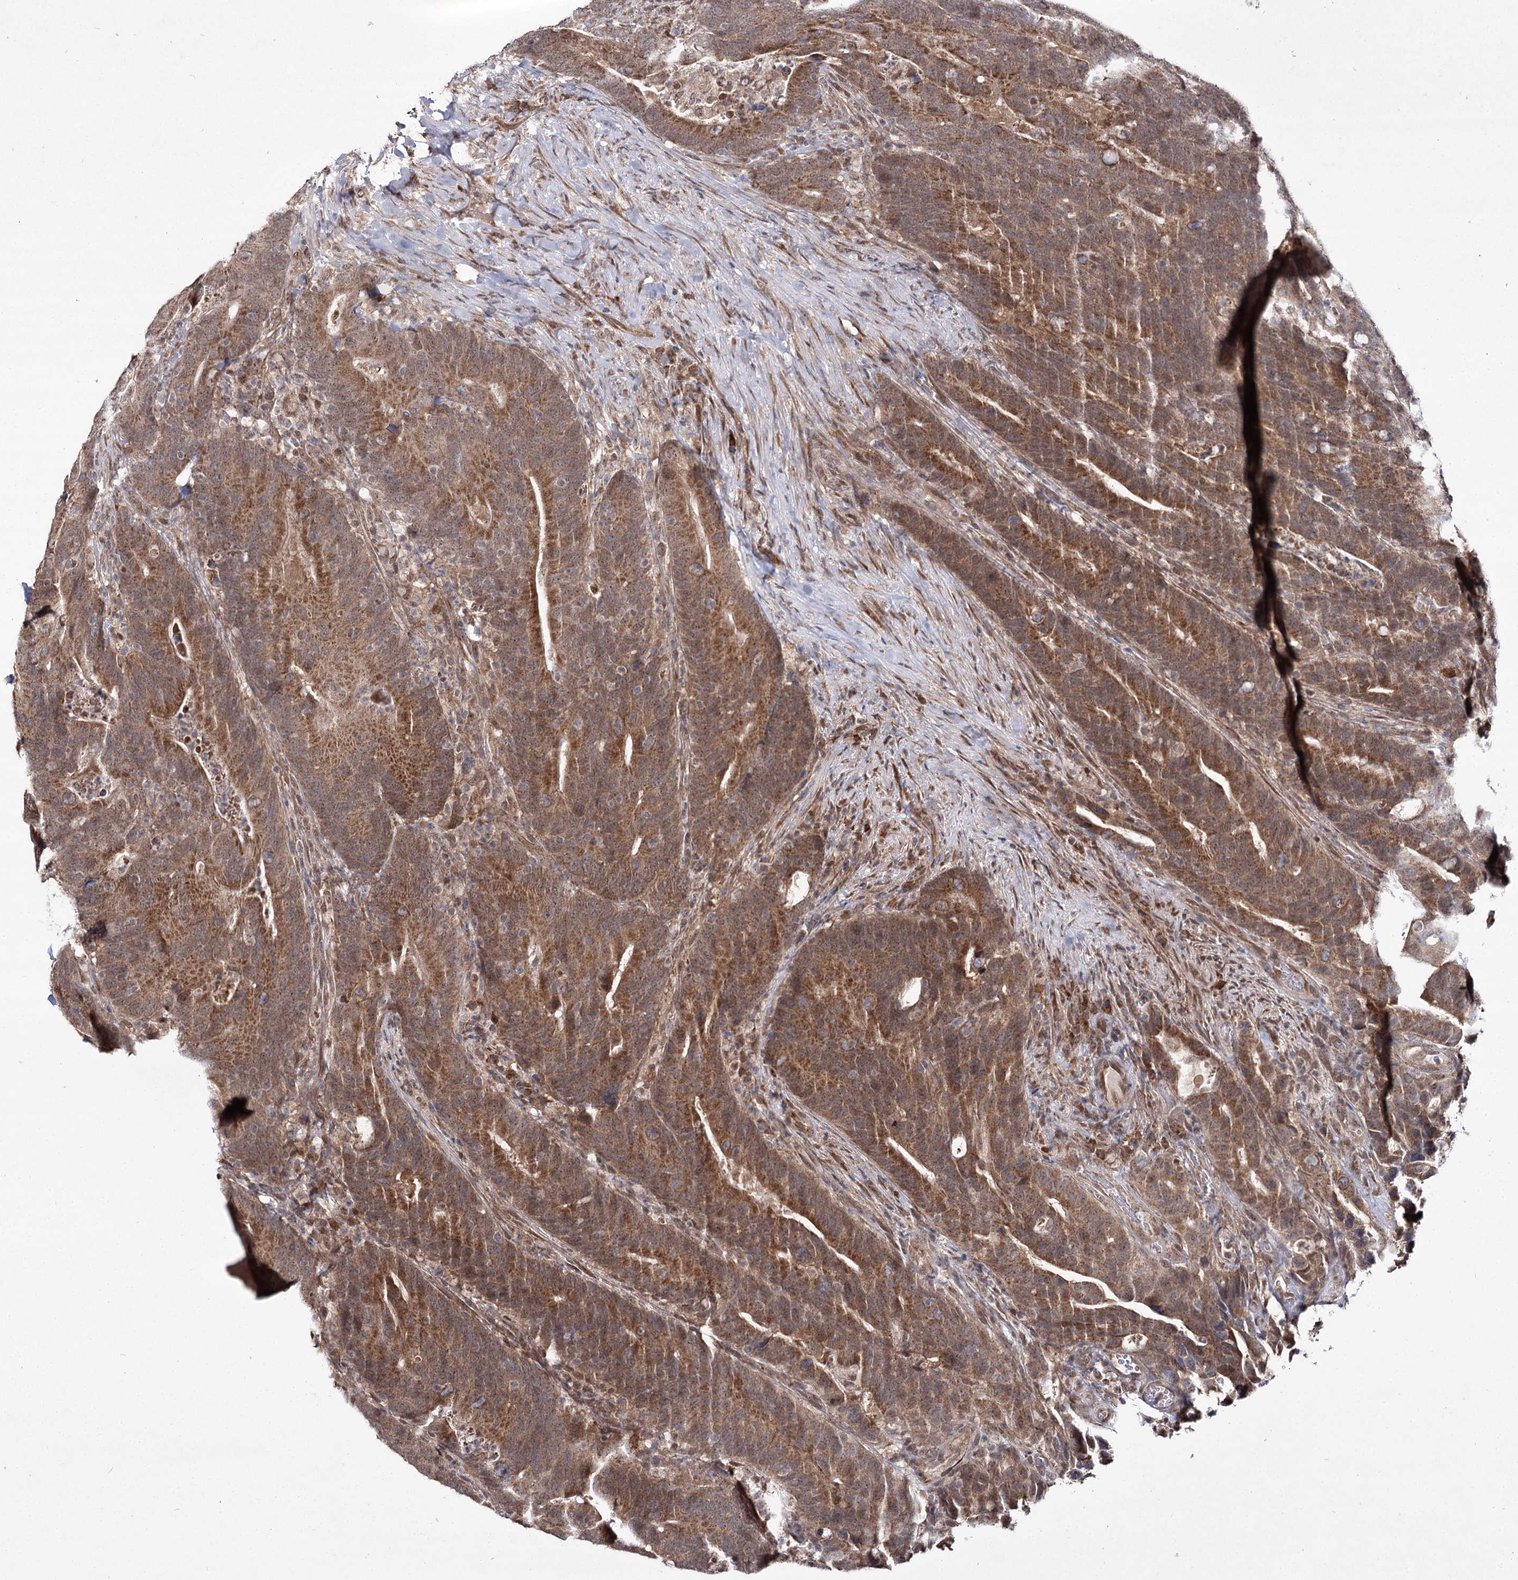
{"staining": {"intensity": "moderate", "quantity": ">75%", "location": "cytoplasmic/membranous"}, "tissue": "colorectal cancer", "cell_type": "Tumor cells", "image_type": "cancer", "snomed": [{"axis": "morphology", "description": "Adenocarcinoma, NOS"}, {"axis": "topography", "description": "Colon"}], "caption": "The photomicrograph demonstrates staining of colorectal cancer (adenocarcinoma), revealing moderate cytoplasmic/membranous protein staining (brown color) within tumor cells. The protein is shown in brown color, while the nuclei are stained blue.", "gene": "TRNT1", "patient": {"sex": "female", "age": 66}}